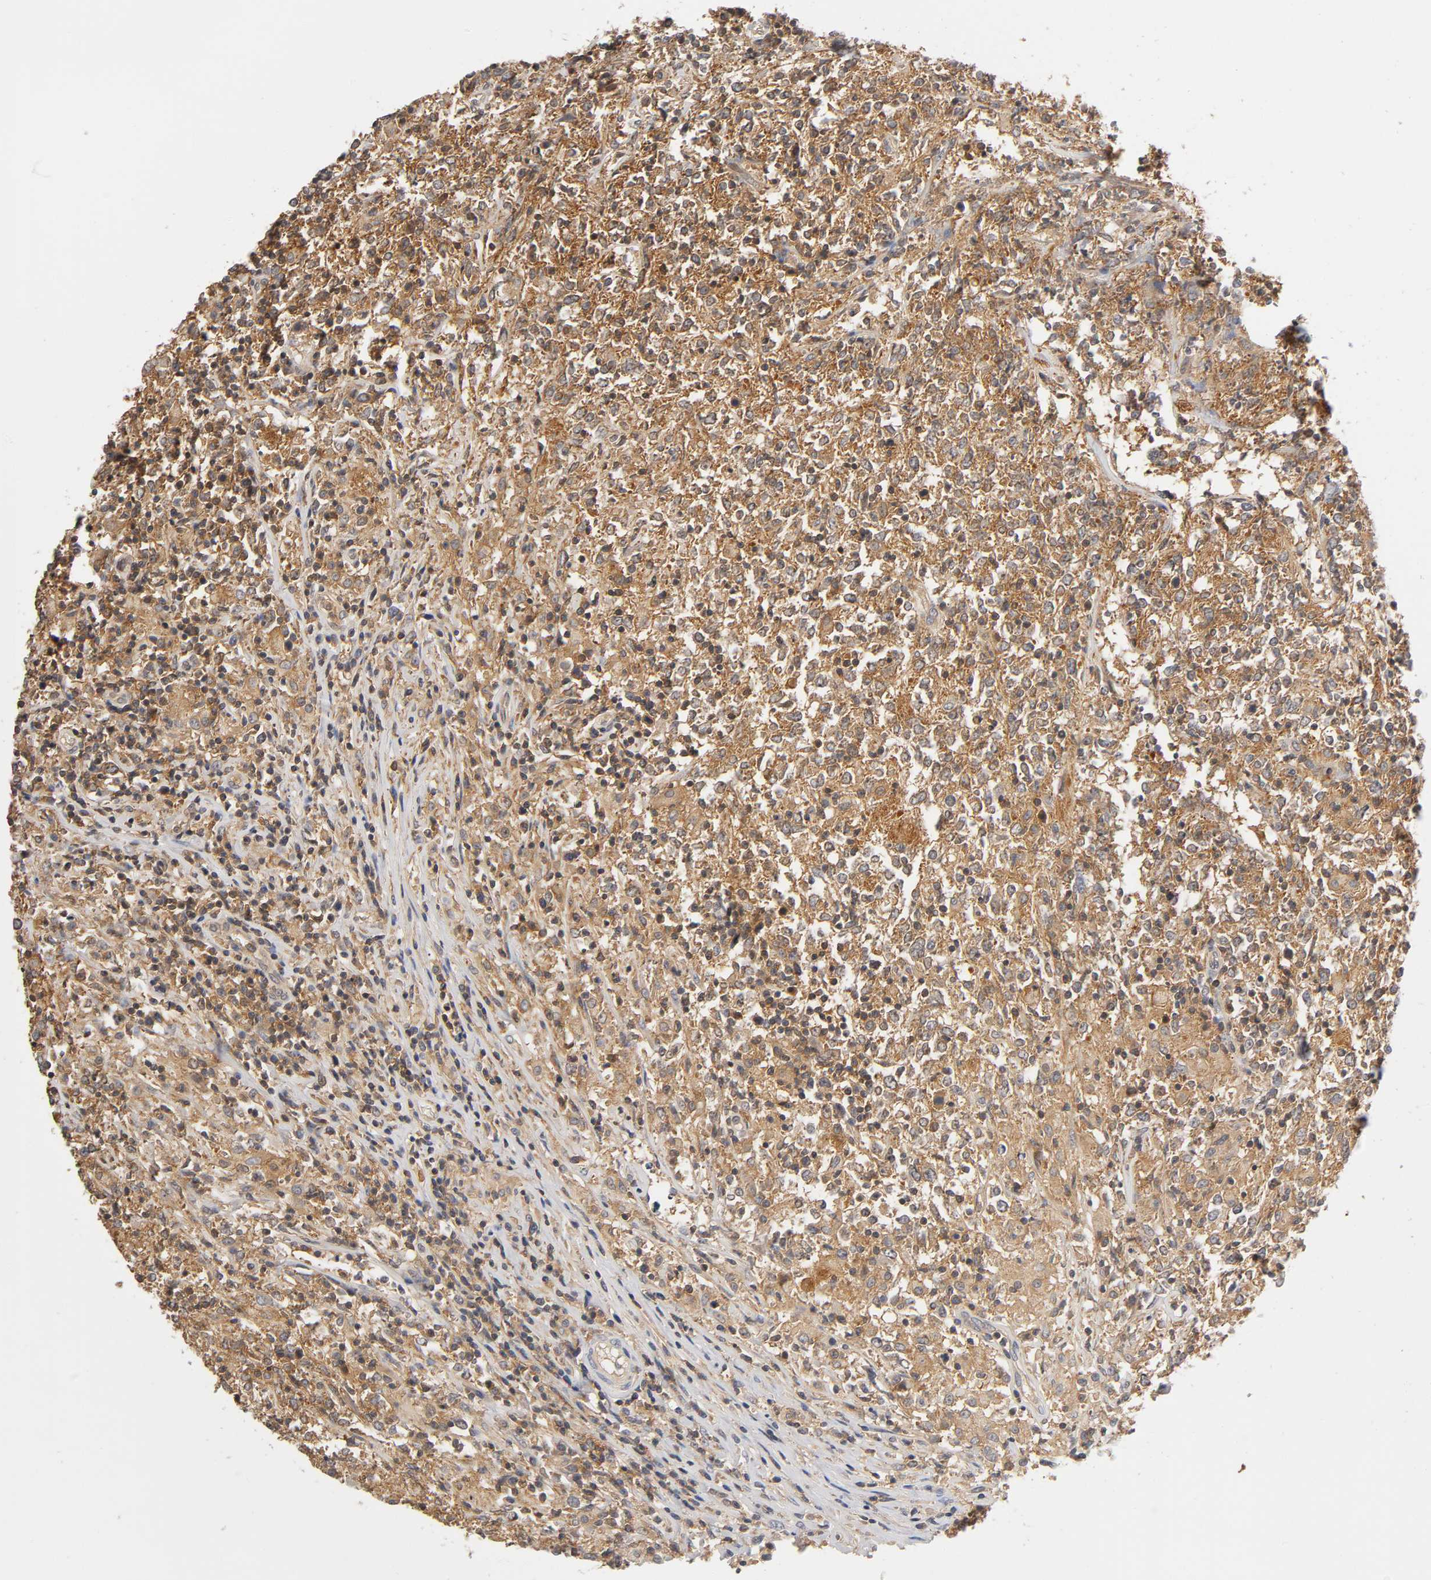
{"staining": {"intensity": "strong", "quantity": ">75%", "location": "cytoplasmic/membranous"}, "tissue": "lymphoma", "cell_type": "Tumor cells", "image_type": "cancer", "snomed": [{"axis": "morphology", "description": "Malignant lymphoma, non-Hodgkin's type, High grade"}, {"axis": "topography", "description": "Lymph node"}], "caption": "This is an image of immunohistochemistry staining of malignant lymphoma, non-Hodgkin's type (high-grade), which shows strong staining in the cytoplasmic/membranous of tumor cells.", "gene": "ACTR2", "patient": {"sex": "female", "age": 84}}